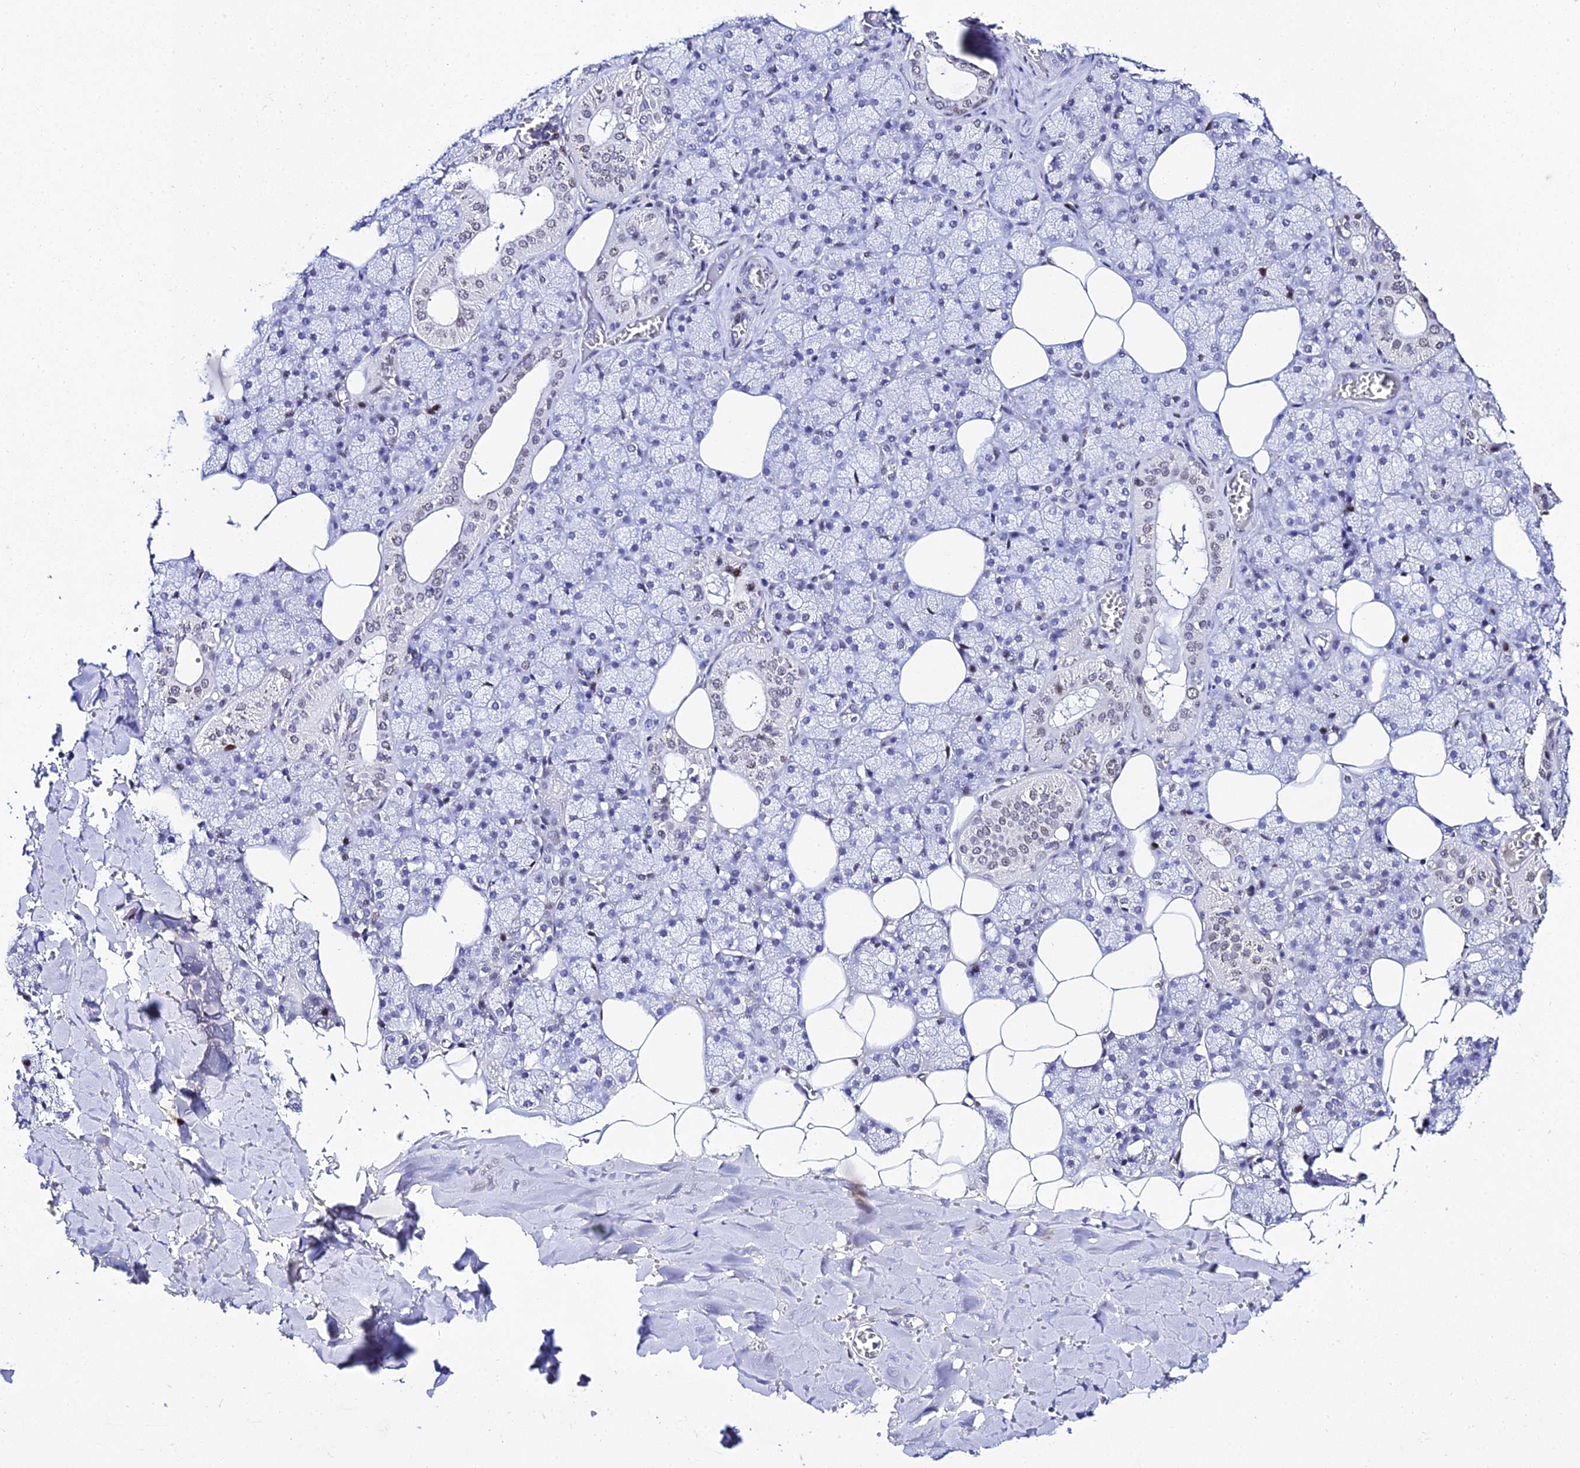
{"staining": {"intensity": "weak", "quantity": "<25%", "location": "nuclear"}, "tissue": "salivary gland", "cell_type": "Glandular cells", "image_type": "normal", "snomed": [{"axis": "morphology", "description": "Normal tissue, NOS"}, {"axis": "topography", "description": "Salivary gland"}], "caption": "The histopathology image shows no staining of glandular cells in normal salivary gland. (DAB immunohistochemistry, high magnification).", "gene": "POFUT2", "patient": {"sex": "male", "age": 62}}